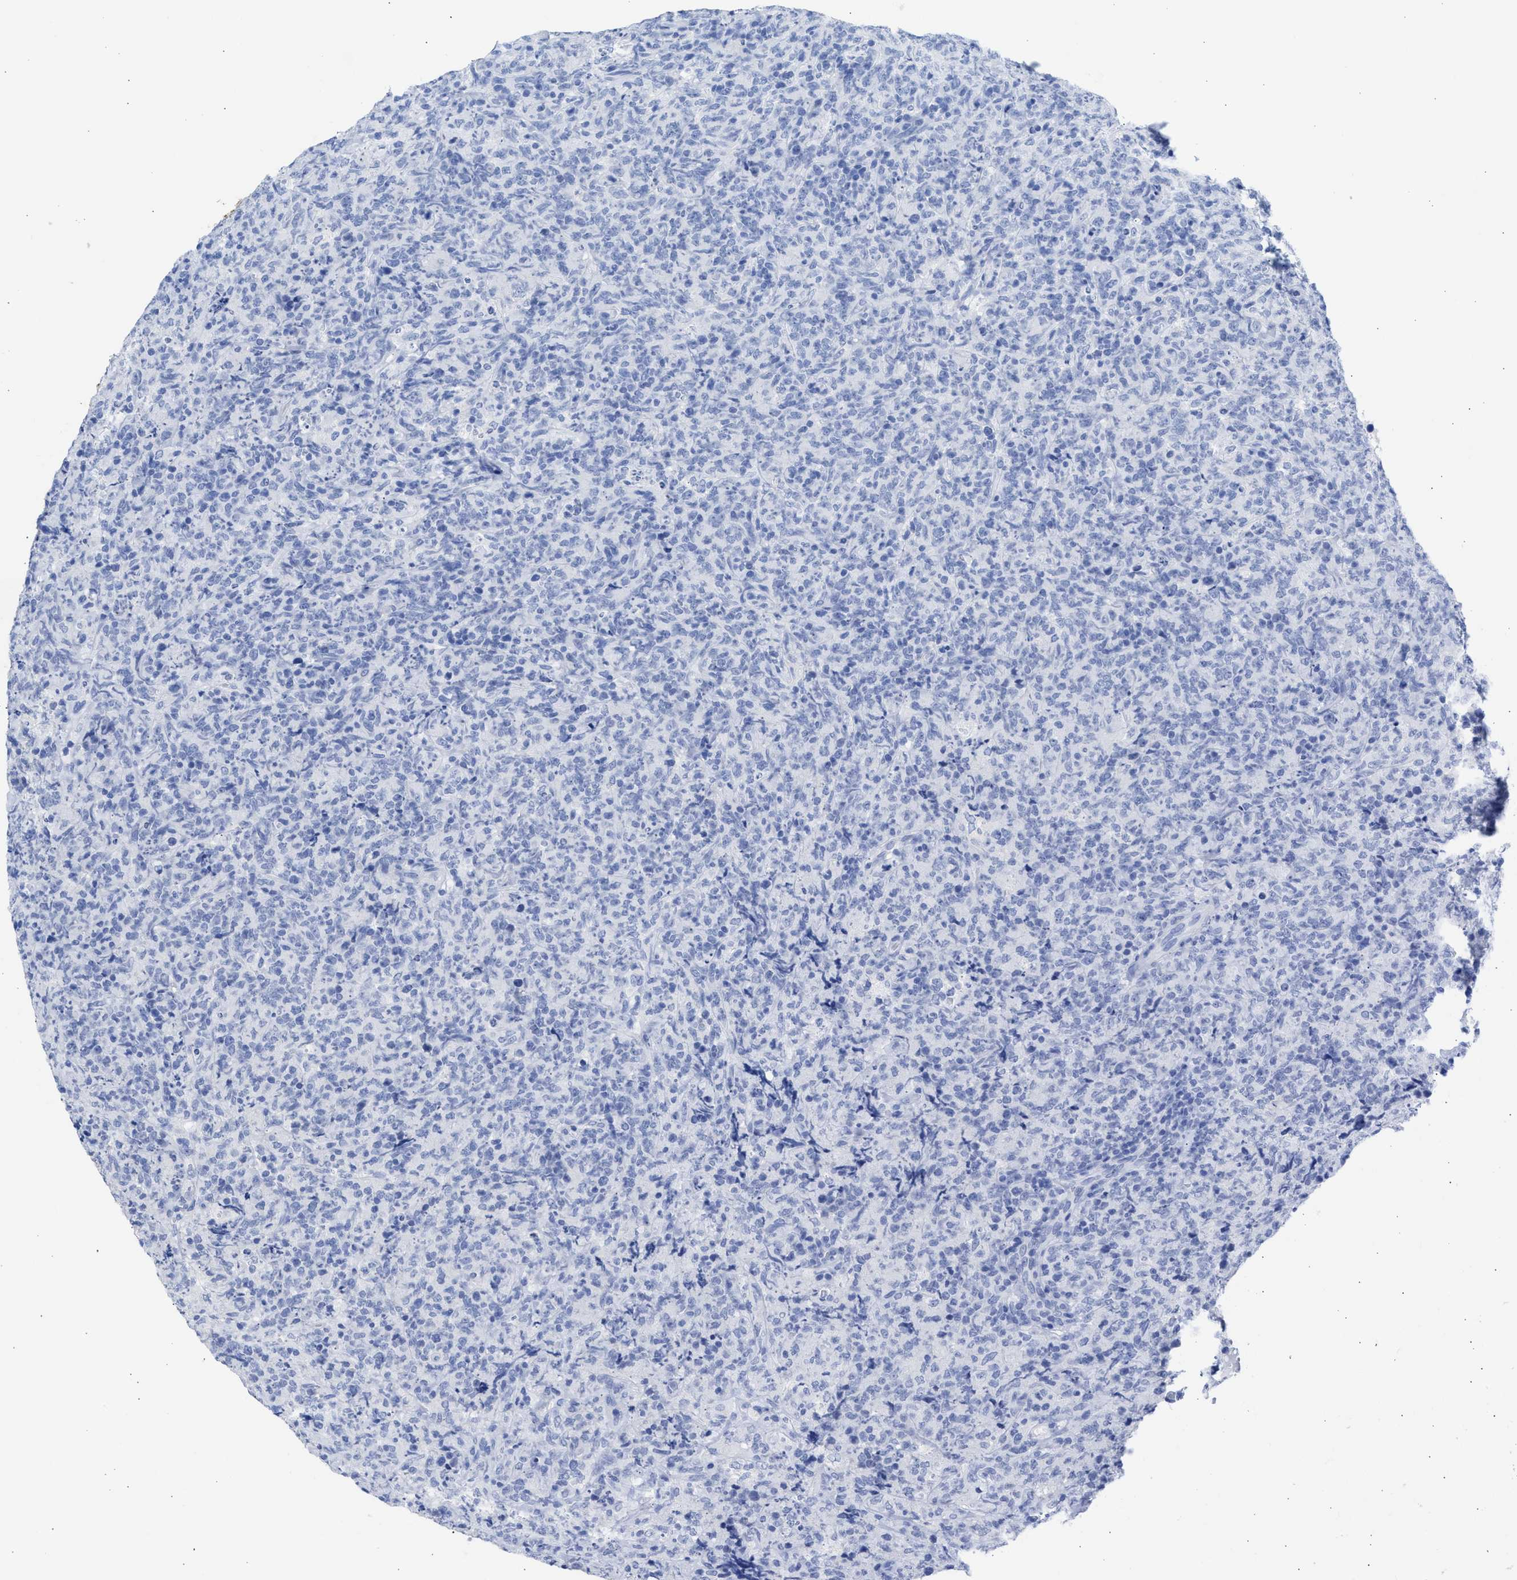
{"staining": {"intensity": "negative", "quantity": "none", "location": "none"}, "tissue": "lymphoma", "cell_type": "Tumor cells", "image_type": "cancer", "snomed": [{"axis": "morphology", "description": "Malignant lymphoma, non-Hodgkin's type, High grade"}, {"axis": "topography", "description": "Tonsil"}], "caption": "IHC of human malignant lymphoma, non-Hodgkin's type (high-grade) demonstrates no positivity in tumor cells.", "gene": "NCAM1", "patient": {"sex": "female", "age": 36}}